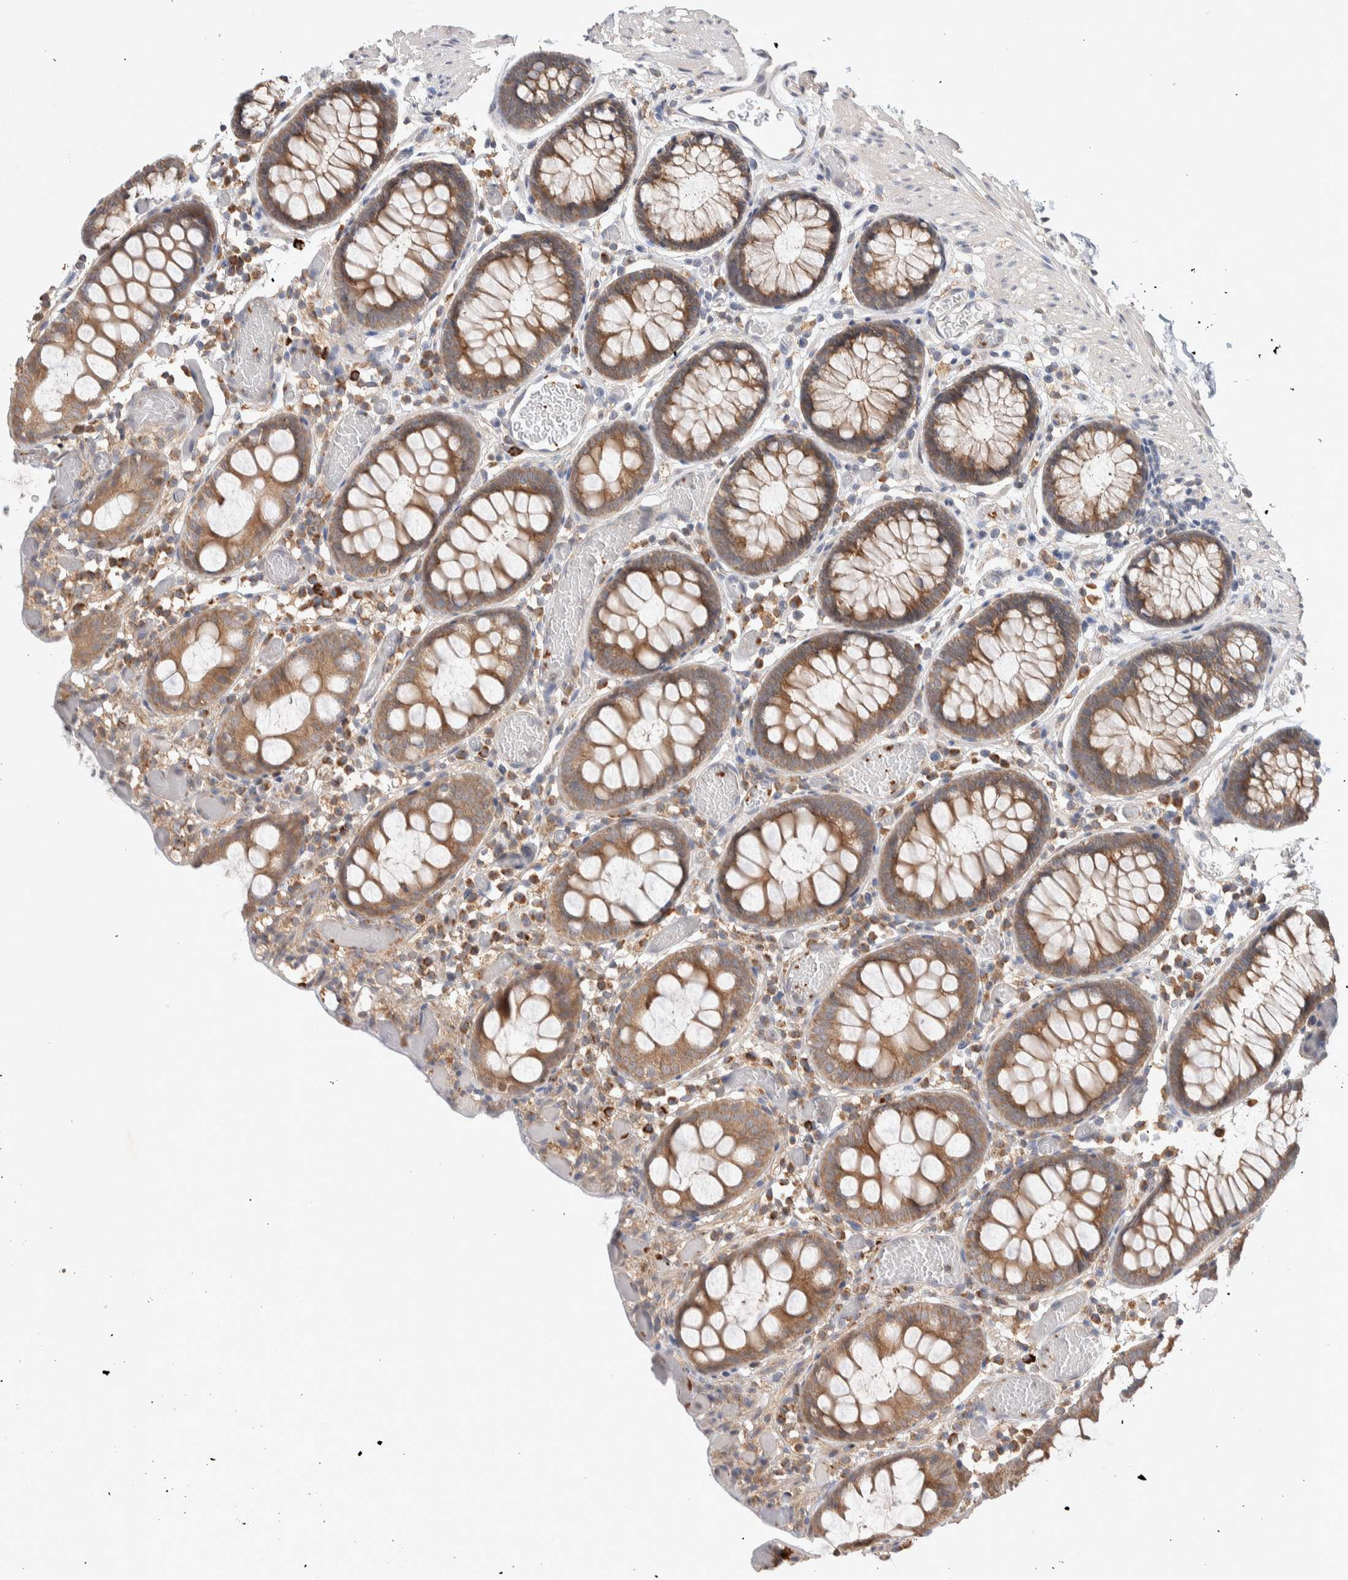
{"staining": {"intensity": "negative", "quantity": "none", "location": "none"}, "tissue": "colon", "cell_type": "Endothelial cells", "image_type": "normal", "snomed": [{"axis": "morphology", "description": "Normal tissue, NOS"}, {"axis": "topography", "description": "Colon"}], "caption": "The histopathology image displays no significant positivity in endothelial cells of colon.", "gene": "DEPTOR", "patient": {"sex": "male", "age": 14}}